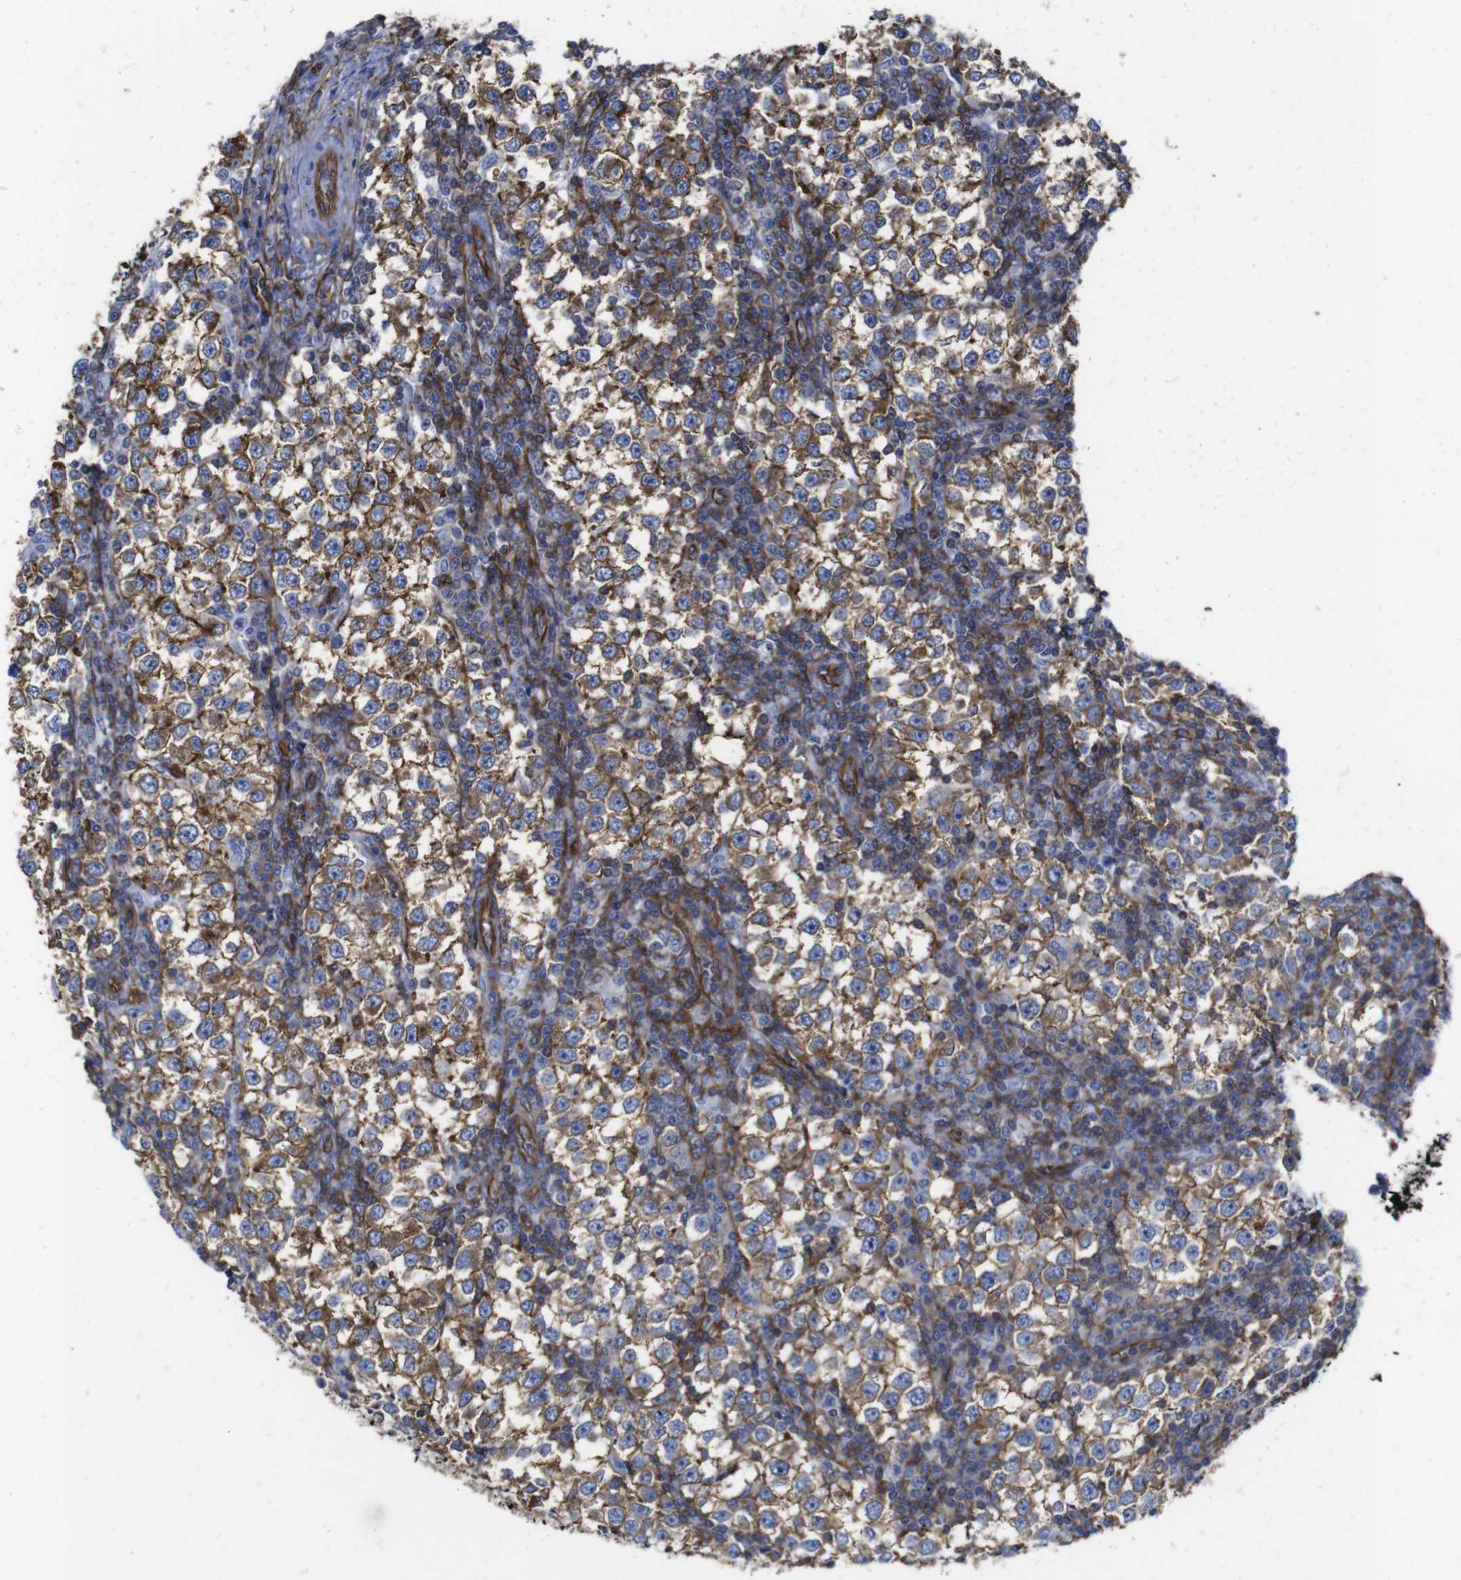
{"staining": {"intensity": "moderate", "quantity": ">75%", "location": "cytoplasmic/membranous"}, "tissue": "testis cancer", "cell_type": "Tumor cells", "image_type": "cancer", "snomed": [{"axis": "morphology", "description": "Seminoma, NOS"}, {"axis": "topography", "description": "Testis"}], "caption": "Protein expression analysis of human seminoma (testis) reveals moderate cytoplasmic/membranous positivity in approximately >75% of tumor cells.", "gene": "SPTBN1", "patient": {"sex": "male", "age": 65}}